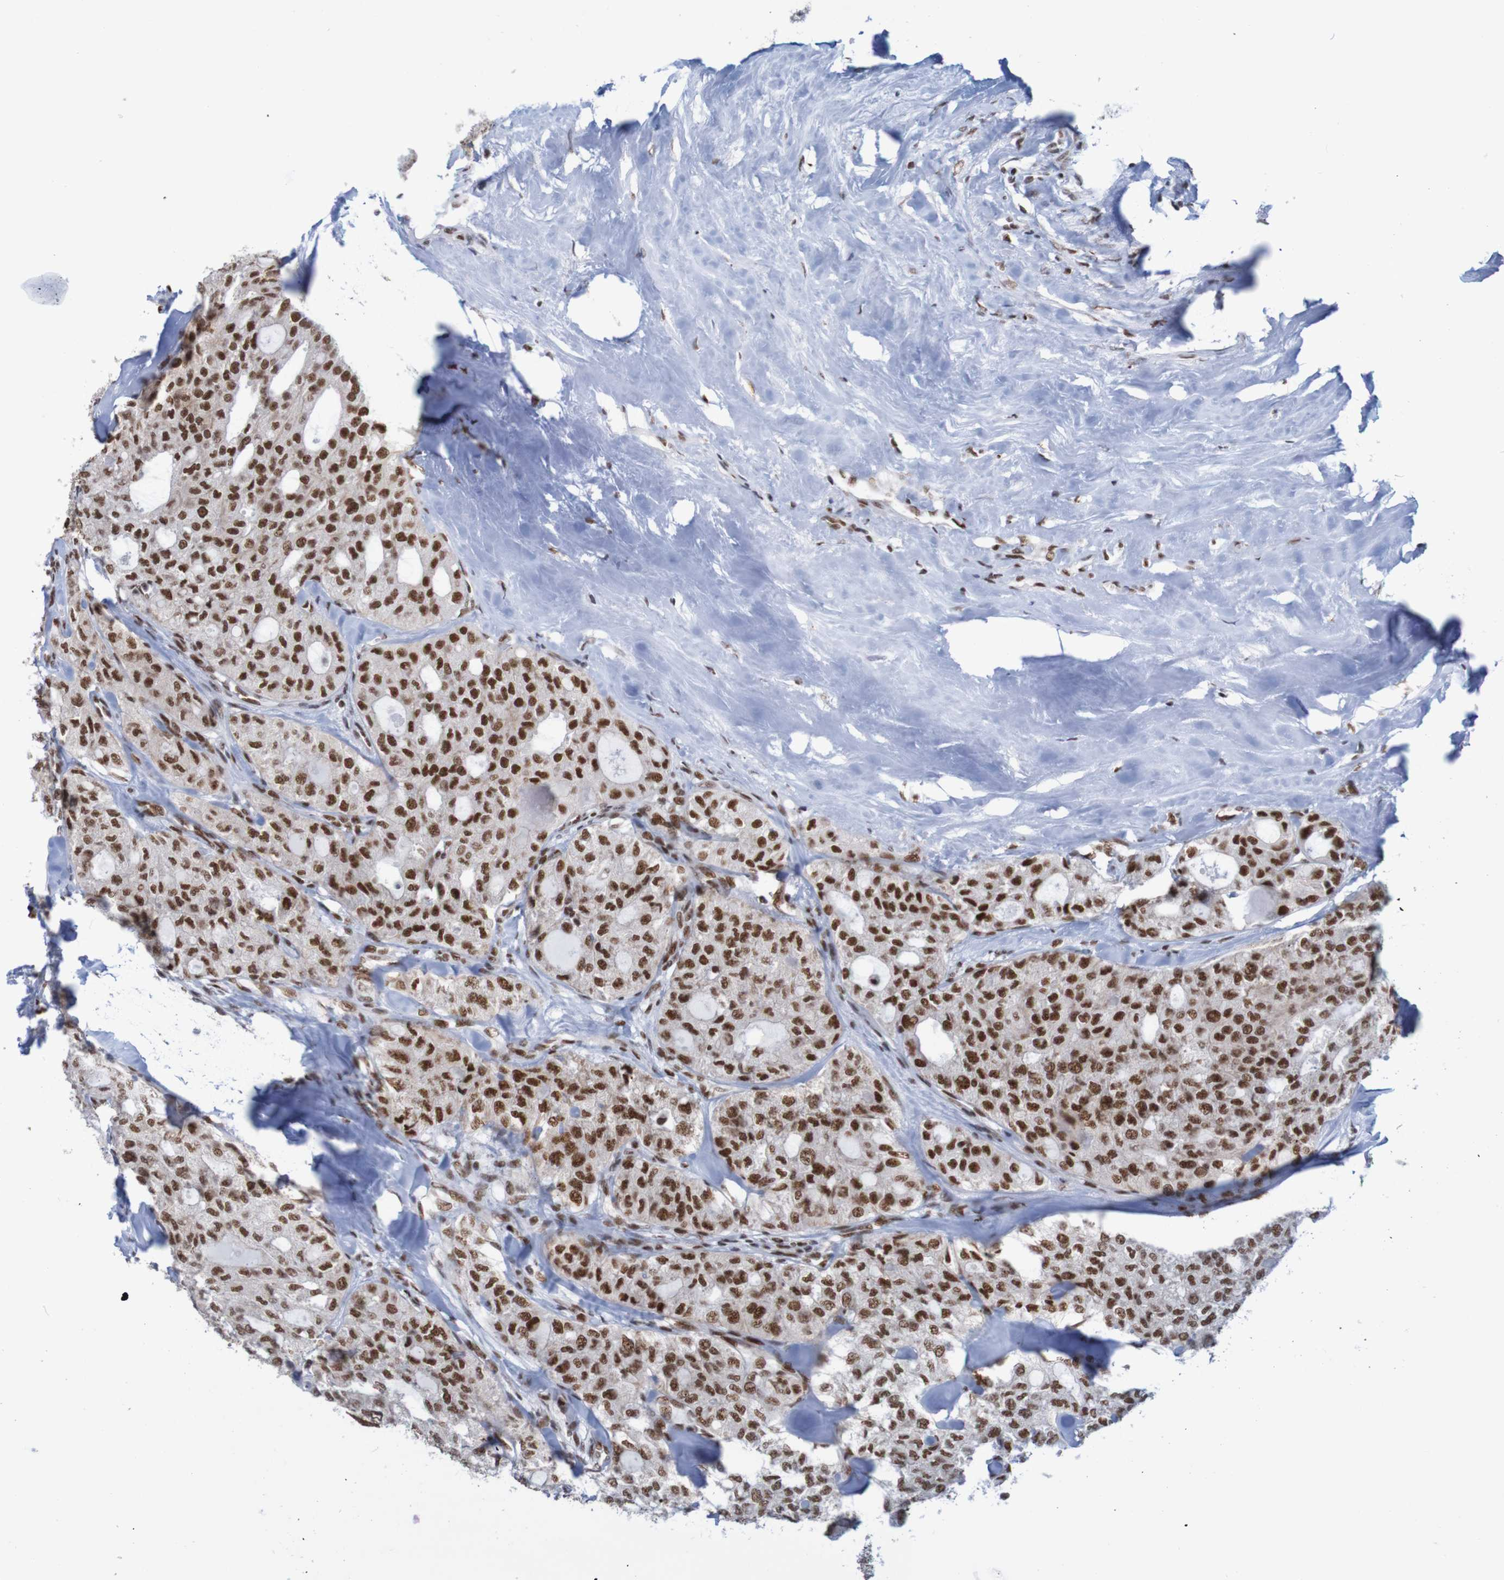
{"staining": {"intensity": "strong", "quantity": ">75%", "location": "nuclear"}, "tissue": "thyroid cancer", "cell_type": "Tumor cells", "image_type": "cancer", "snomed": [{"axis": "morphology", "description": "Follicular adenoma carcinoma, NOS"}, {"axis": "topography", "description": "Thyroid gland"}], "caption": "Strong nuclear positivity for a protein is identified in approximately >75% of tumor cells of thyroid cancer using immunohistochemistry (IHC).", "gene": "THRAP3", "patient": {"sex": "male", "age": 75}}